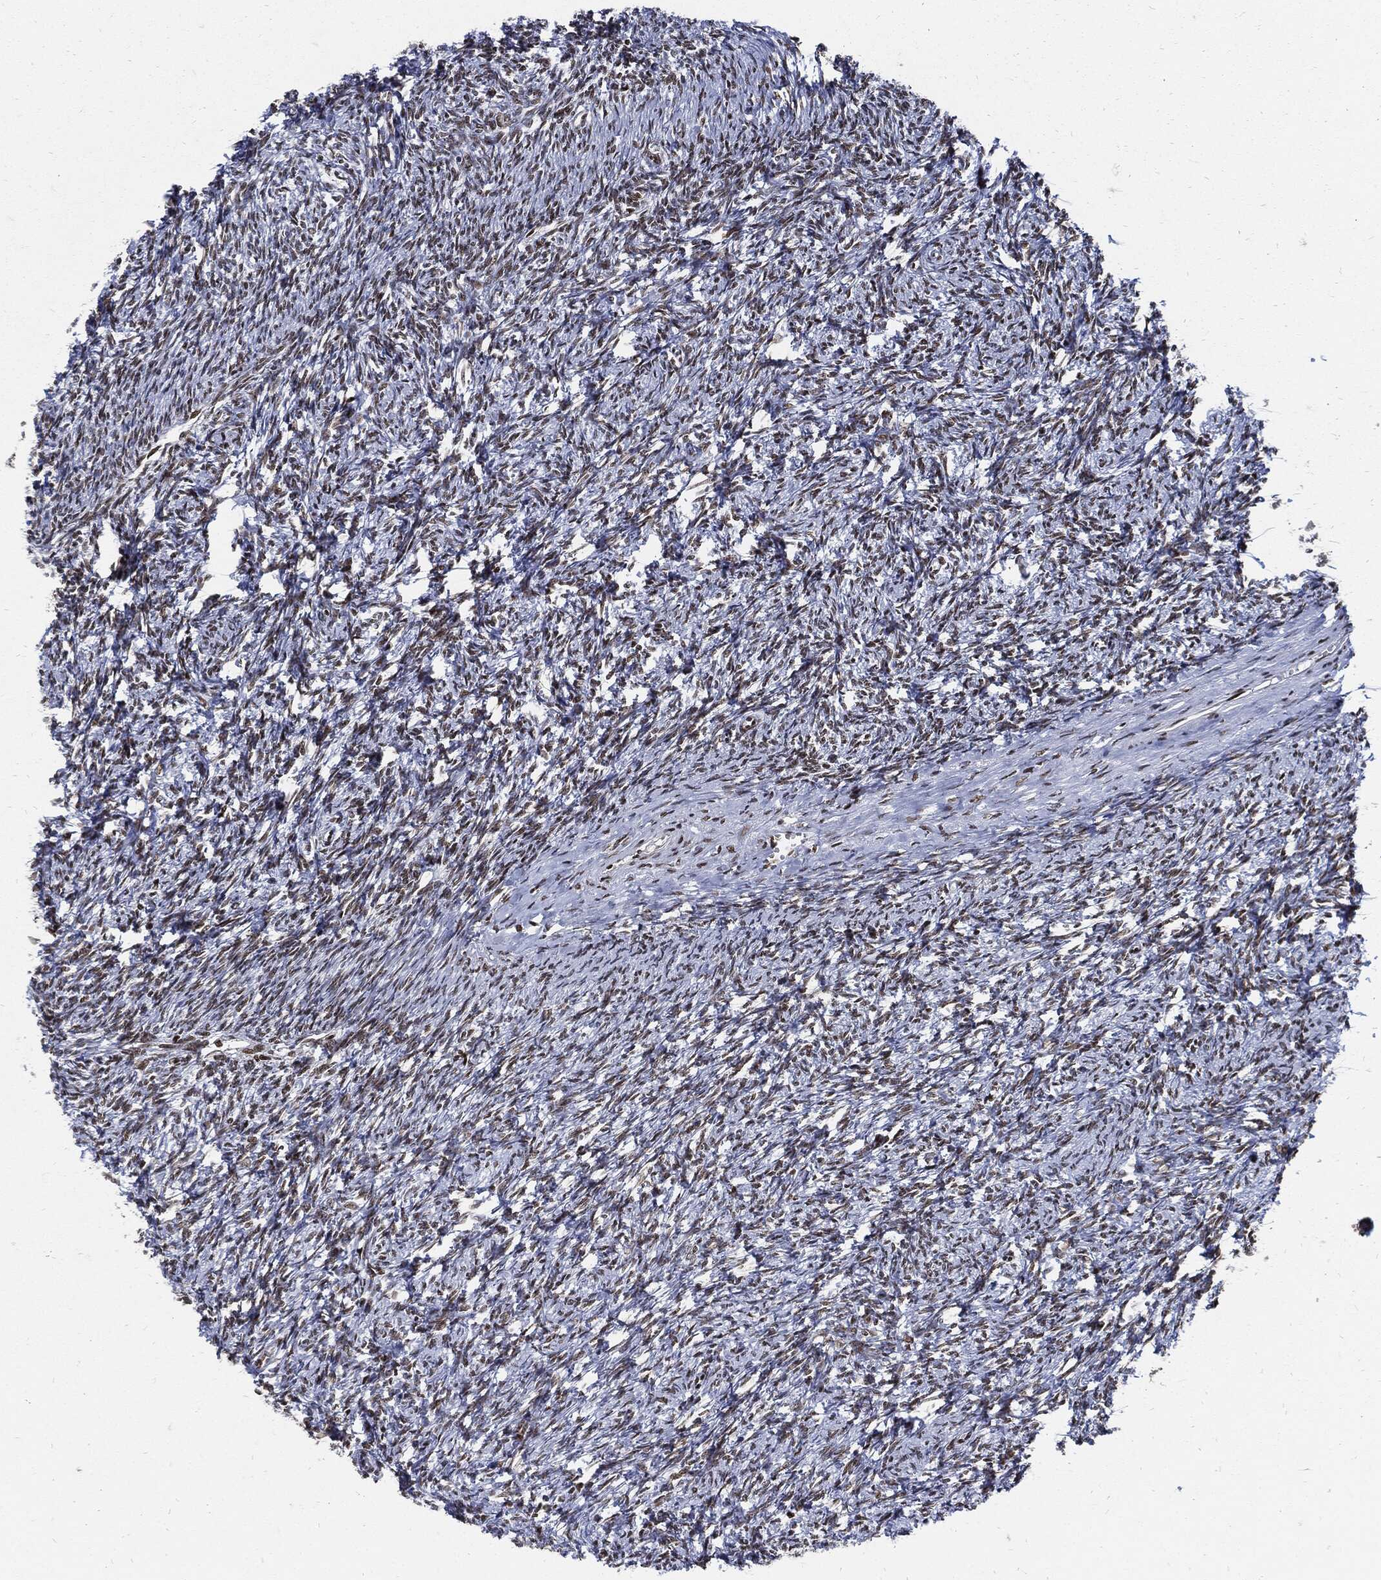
{"staining": {"intensity": "moderate", "quantity": ">75%", "location": "nuclear"}, "tissue": "ovary", "cell_type": "Follicle cells", "image_type": "normal", "snomed": [{"axis": "morphology", "description": "Normal tissue, NOS"}, {"axis": "topography", "description": "Fallopian tube"}, {"axis": "topography", "description": "Ovary"}], "caption": "Ovary stained with DAB immunohistochemistry shows medium levels of moderate nuclear positivity in about >75% of follicle cells.", "gene": "TERF2", "patient": {"sex": "female", "age": 33}}